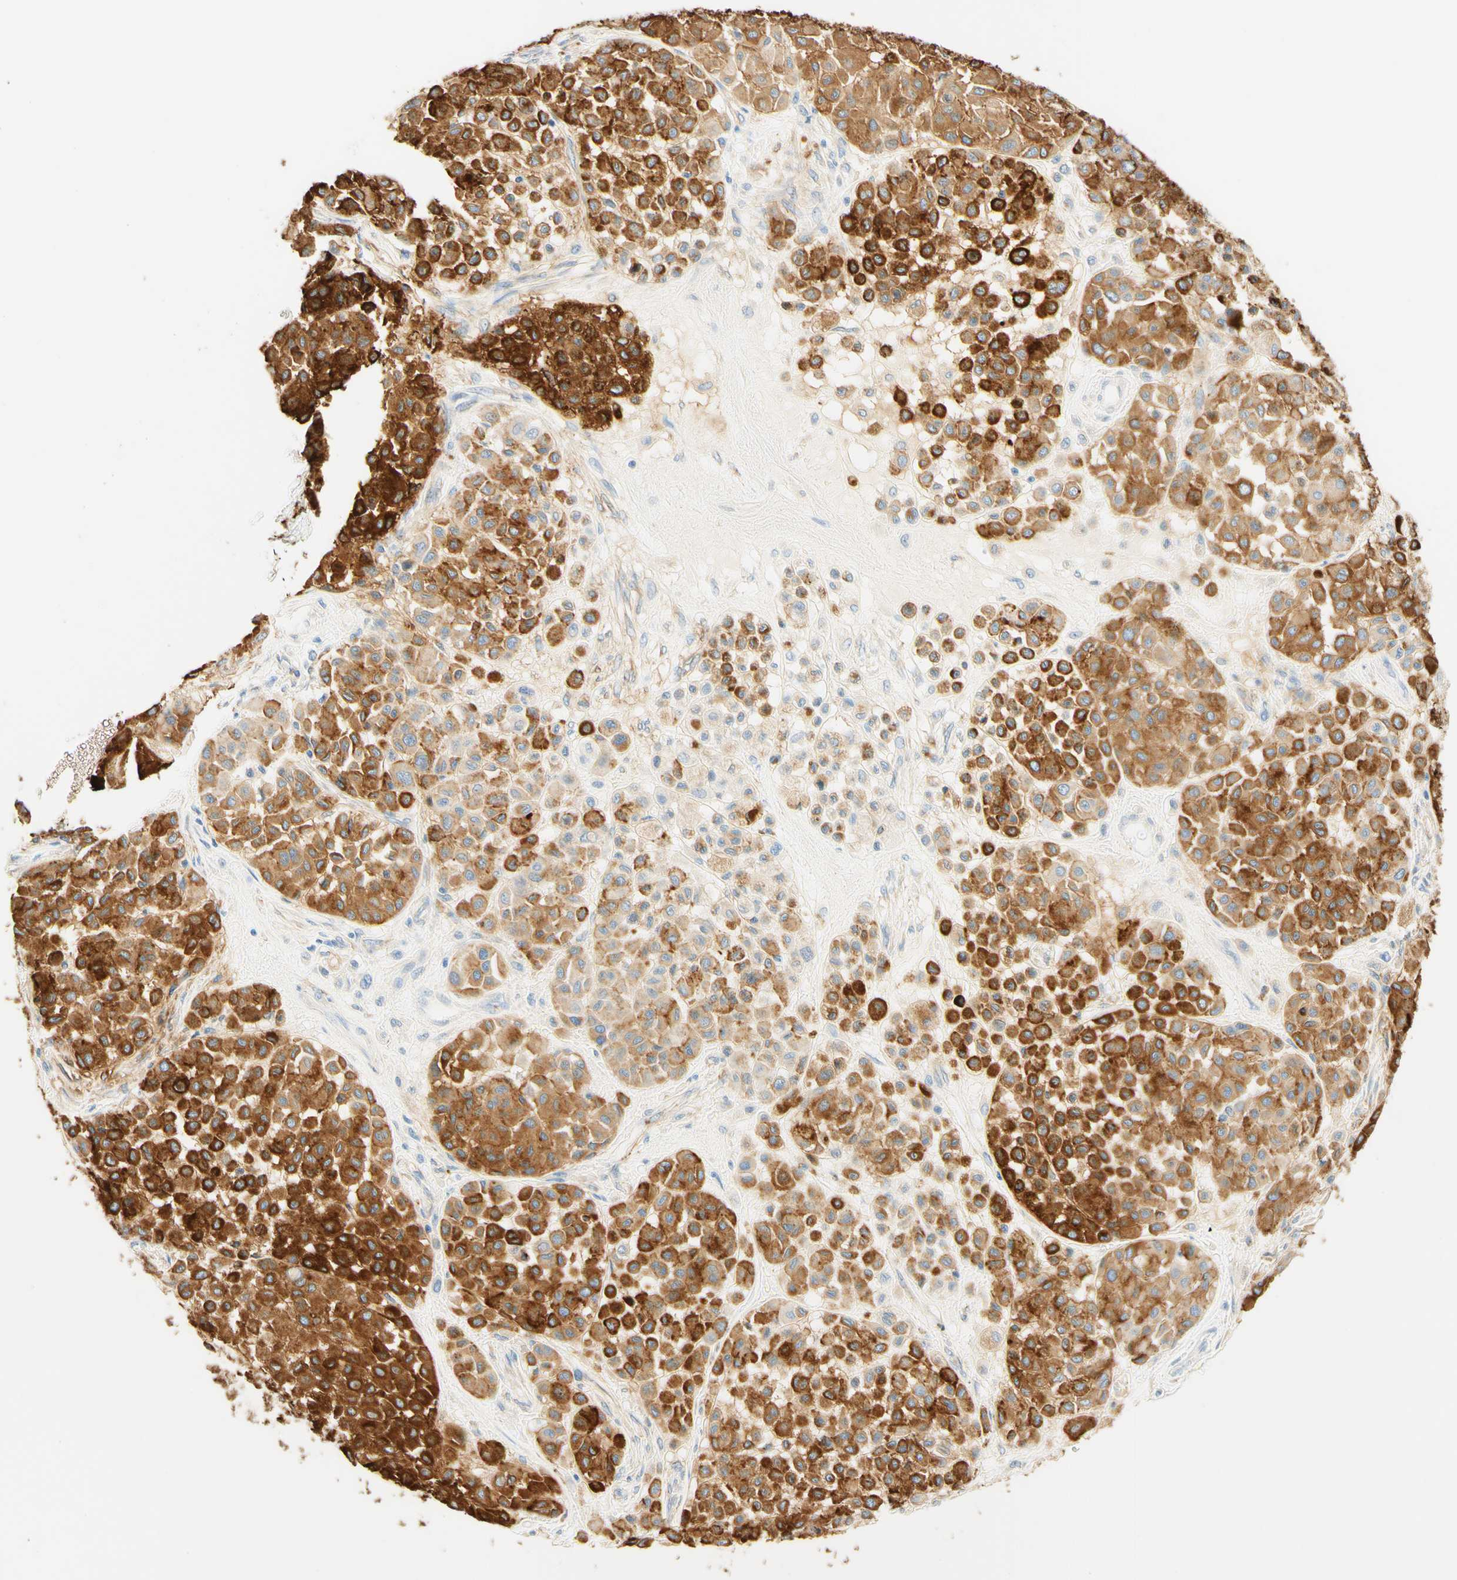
{"staining": {"intensity": "strong", "quantity": "25%-75%", "location": "cytoplasmic/membranous"}, "tissue": "melanoma", "cell_type": "Tumor cells", "image_type": "cancer", "snomed": [{"axis": "morphology", "description": "Malignant melanoma, Metastatic site"}, {"axis": "topography", "description": "Soft tissue"}], "caption": "Protein expression analysis of malignant melanoma (metastatic site) reveals strong cytoplasmic/membranous expression in about 25%-75% of tumor cells.", "gene": "CD63", "patient": {"sex": "male", "age": 41}}